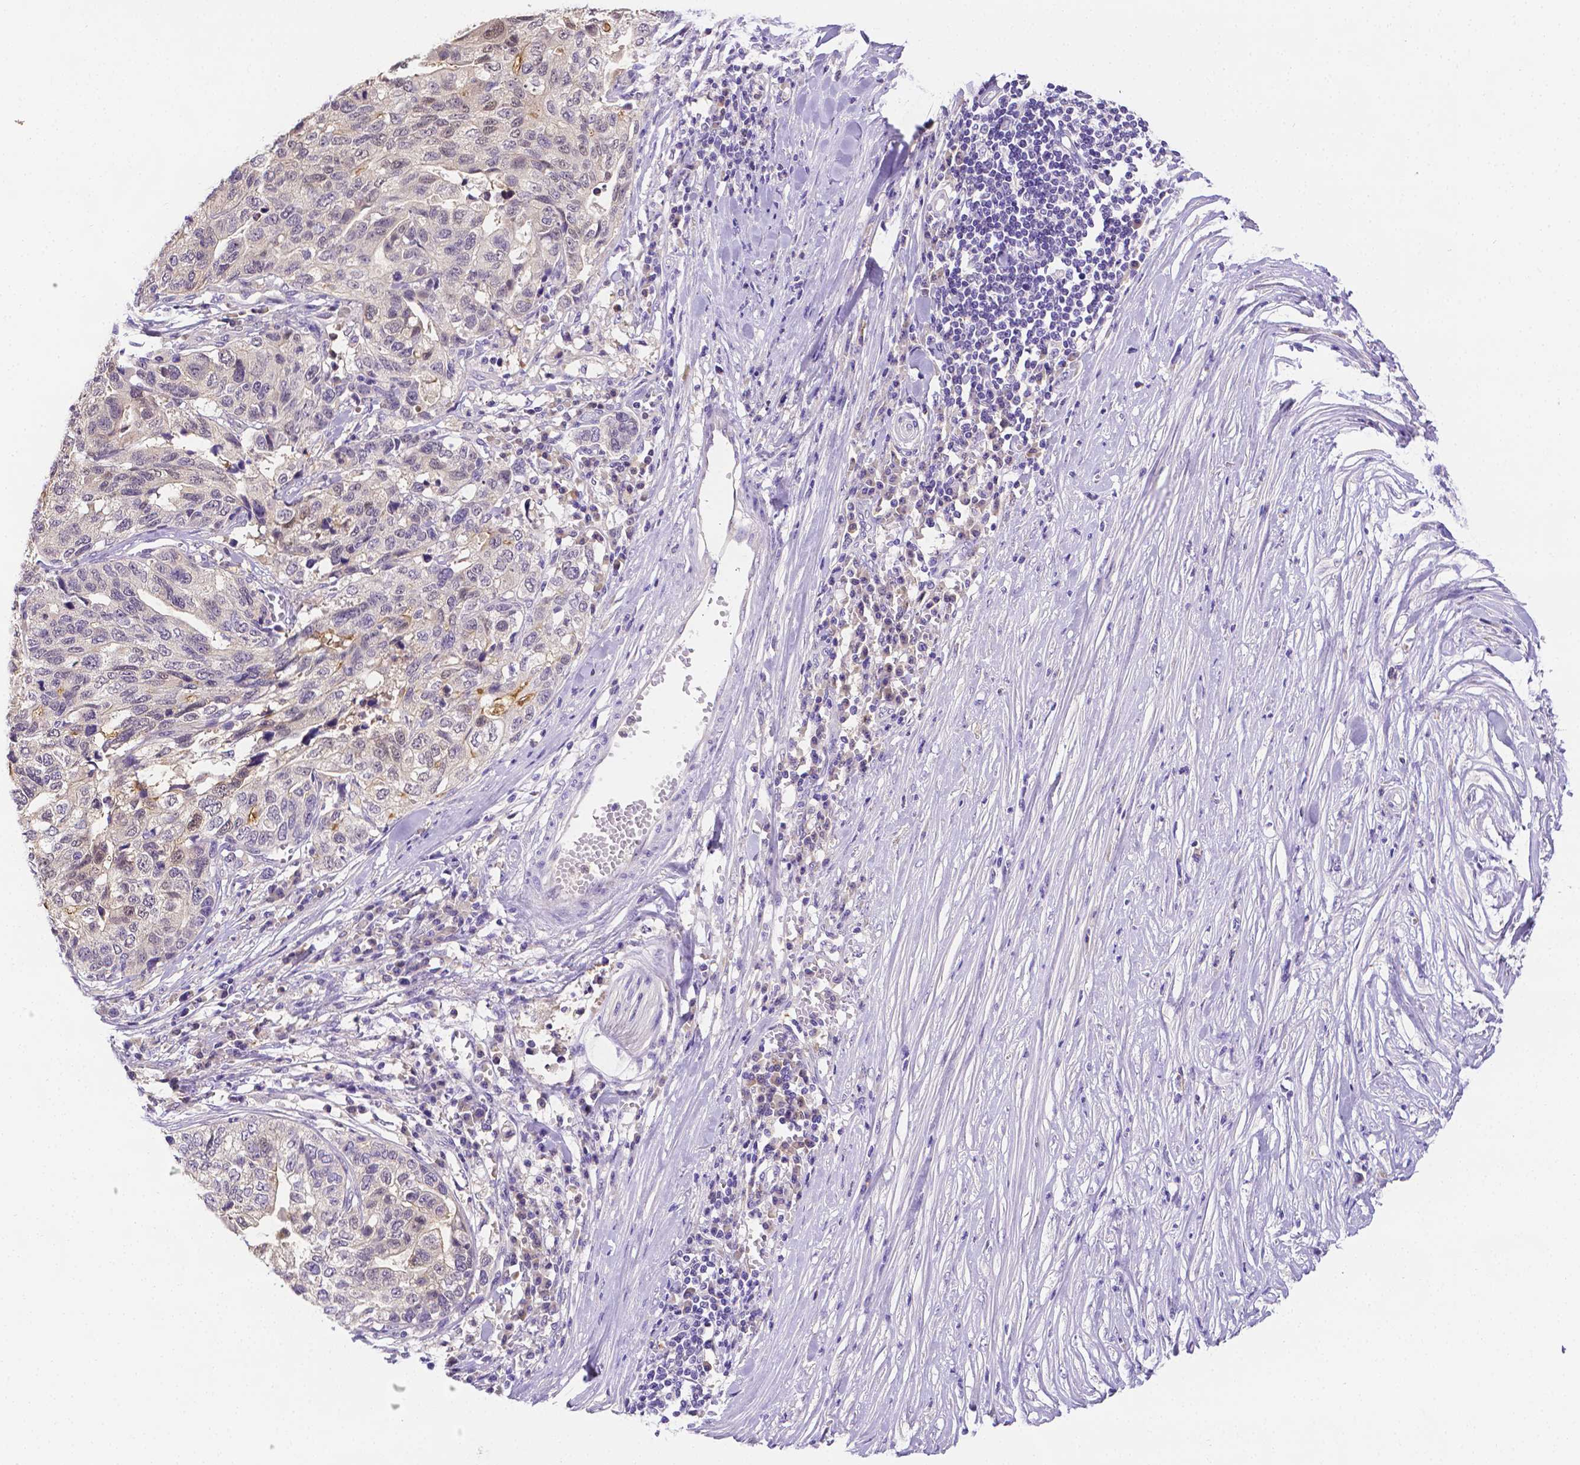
{"staining": {"intensity": "negative", "quantity": "none", "location": "none"}, "tissue": "stomach cancer", "cell_type": "Tumor cells", "image_type": "cancer", "snomed": [{"axis": "morphology", "description": "Adenocarcinoma, NOS"}, {"axis": "topography", "description": "Stomach, upper"}], "caption": "IHC micrograph of human adenocarcinoma (stomach) stained for a protein (brown), which displays no positivity in tumor cells.", "gene": "NXPH2", "patient": {"sex": "female", "age": 67}}